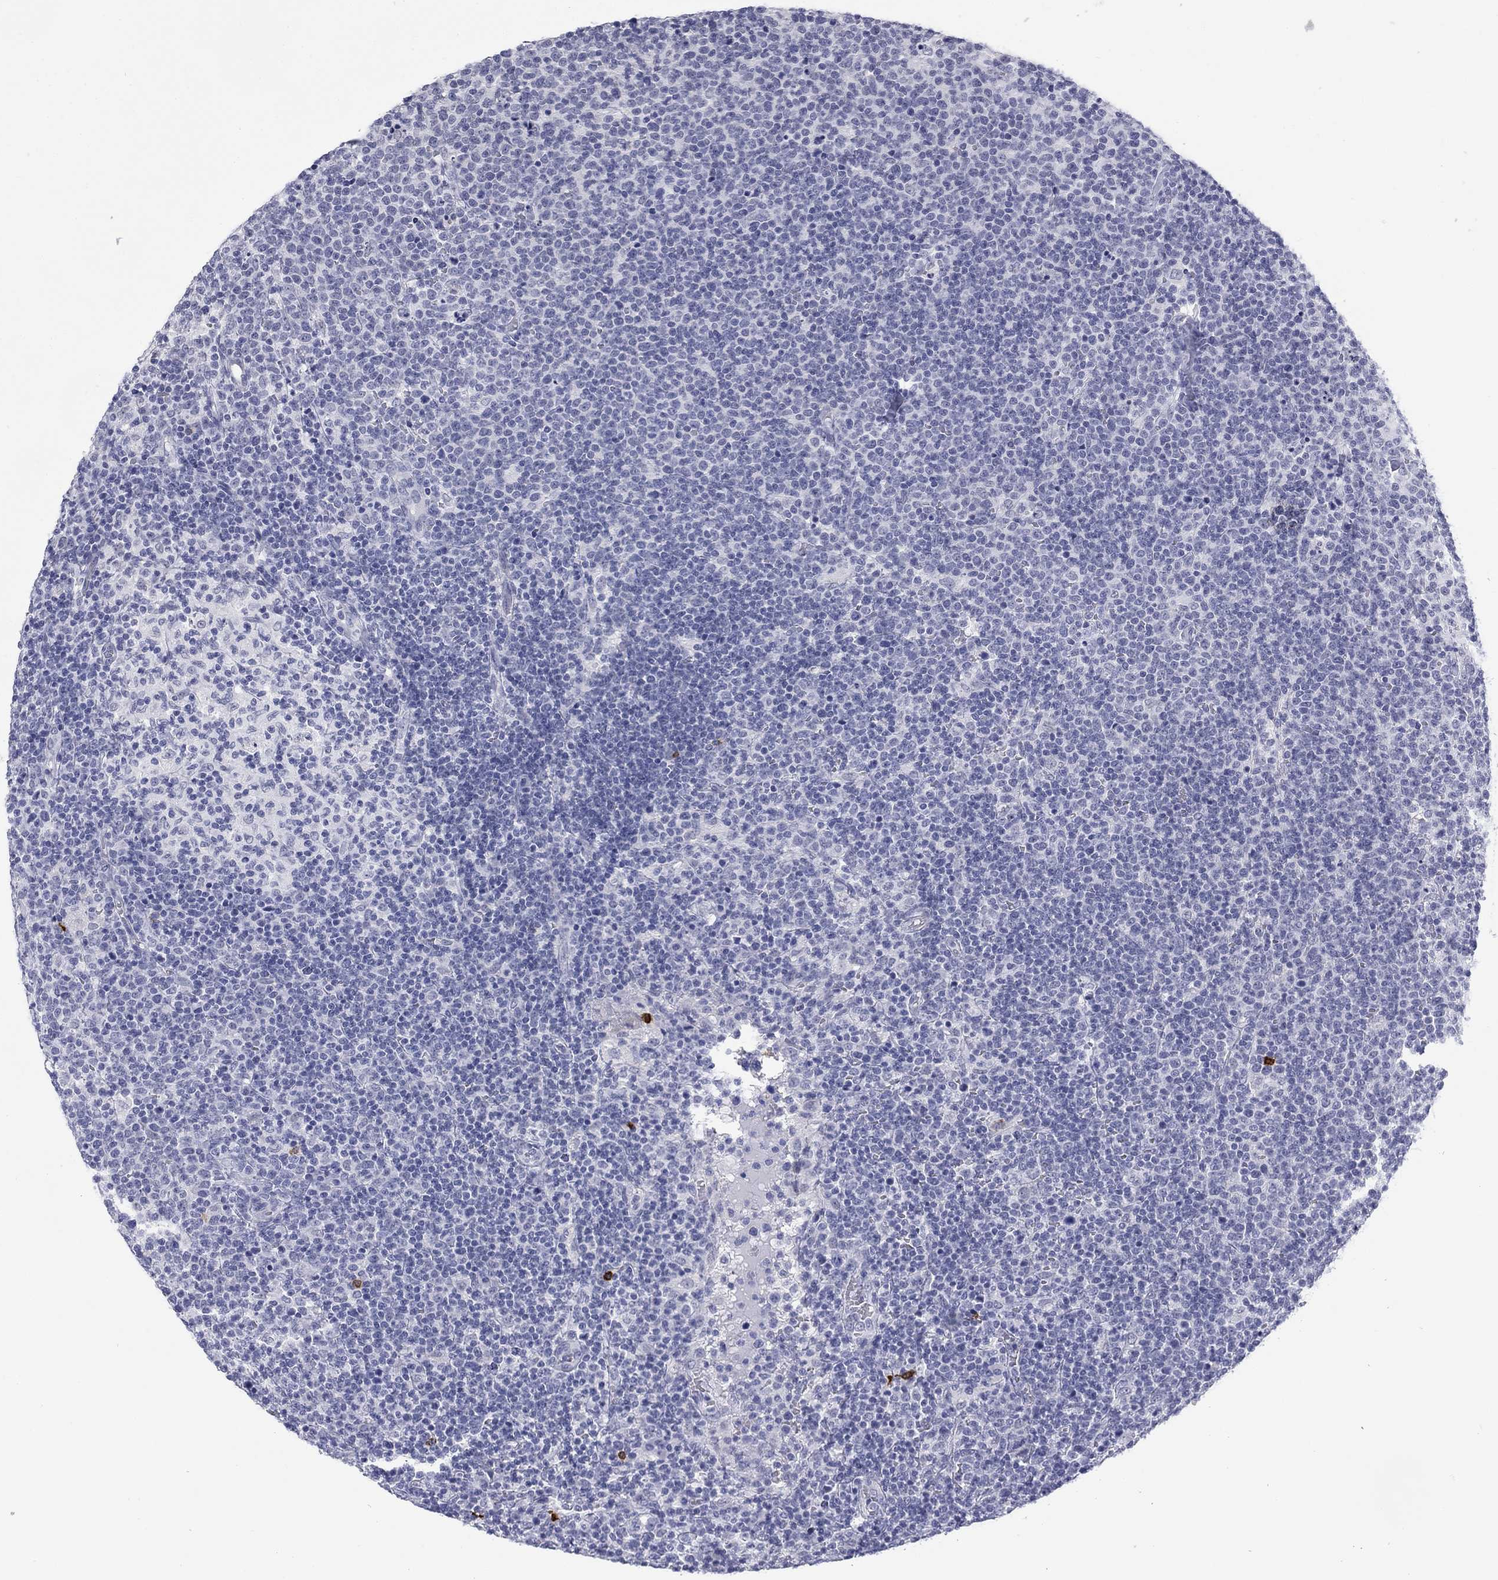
{"staining": {"intensity": "negative", "quantity": "none", "location": "none"}, "tissue": "lymphoma", "cell_type": "Tumor cells", "image_type": "cancer", "snomed": [{"axis": "morphology", "description": "Malignant lymphoma, non-Hodgkin's type, High grade"}, {"axis": "topography", "description": "Lymph node"}], "caption": "The IHC histopathology image has no significant staining in tumor cells of lymphoma tissue.", "gene": "ECEL1", "patient": {"sex": "male", "age": 61}}